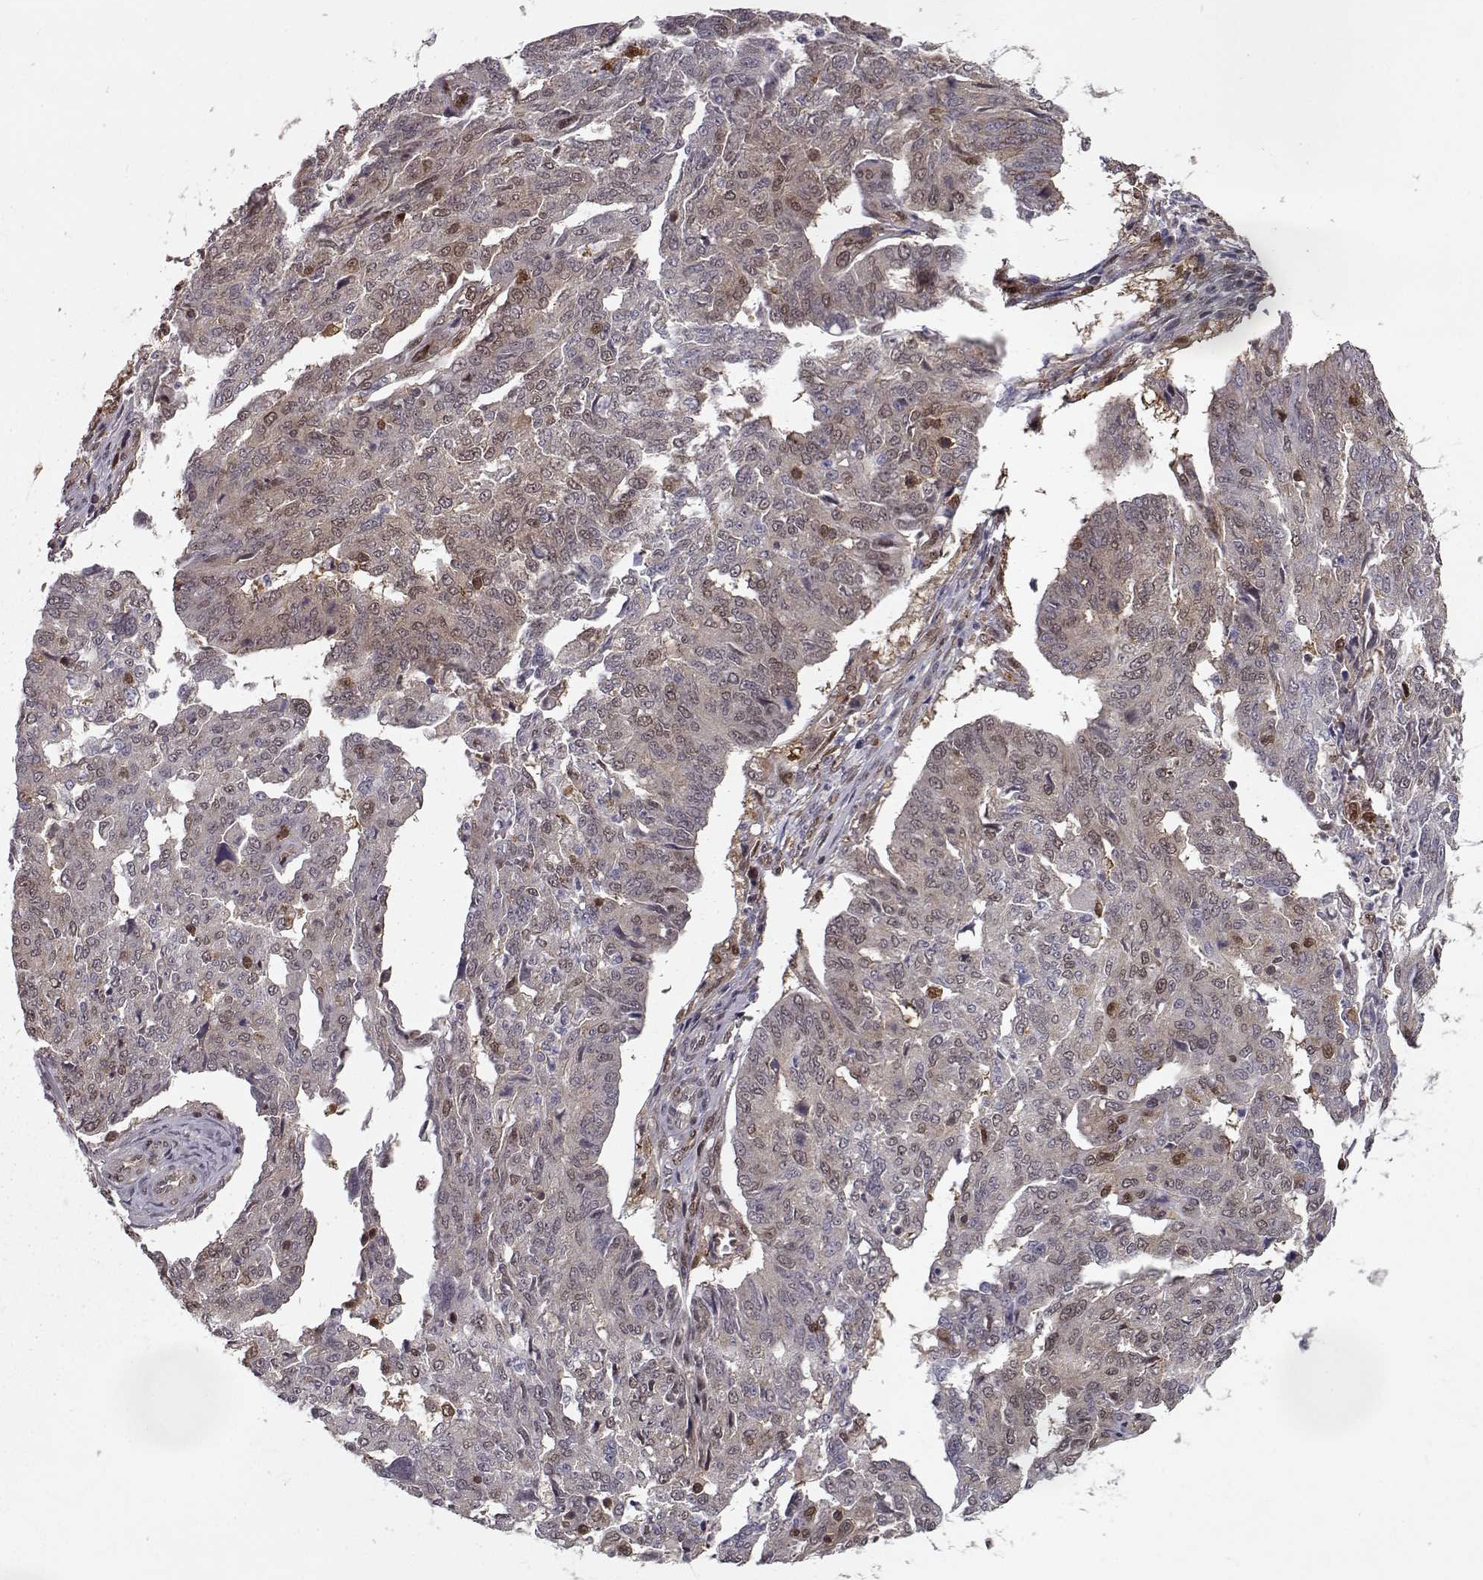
{"staining": {"intensity": "weak", "quantity": "25%-75%", "location": "cytoplasmic/membranous,nuclear"}, "tissue": "ovarian cancer", "cell_type": "Tumor cells", "image_type": "cancer", "snomed": [{"axis": "morphology", "description": "Cystadenocarcinoma, serous, NOS"}, {"axis": "topography", "description": "Ovary"}], "caption": "Immunohistochemistry image of neoplastic tissue: serous cystadenocarcinoma (ovarian) stained using immunohistochemistry reveals low levels of weak protein expression localized specifically in the cytoplasmic/membranous and nuclear of tumor cells, appearing as a cytoplasmic/membranous and nuclear brown color.", "gene": "RANBP1", "patient": {"sex": "female", "age": 67}}